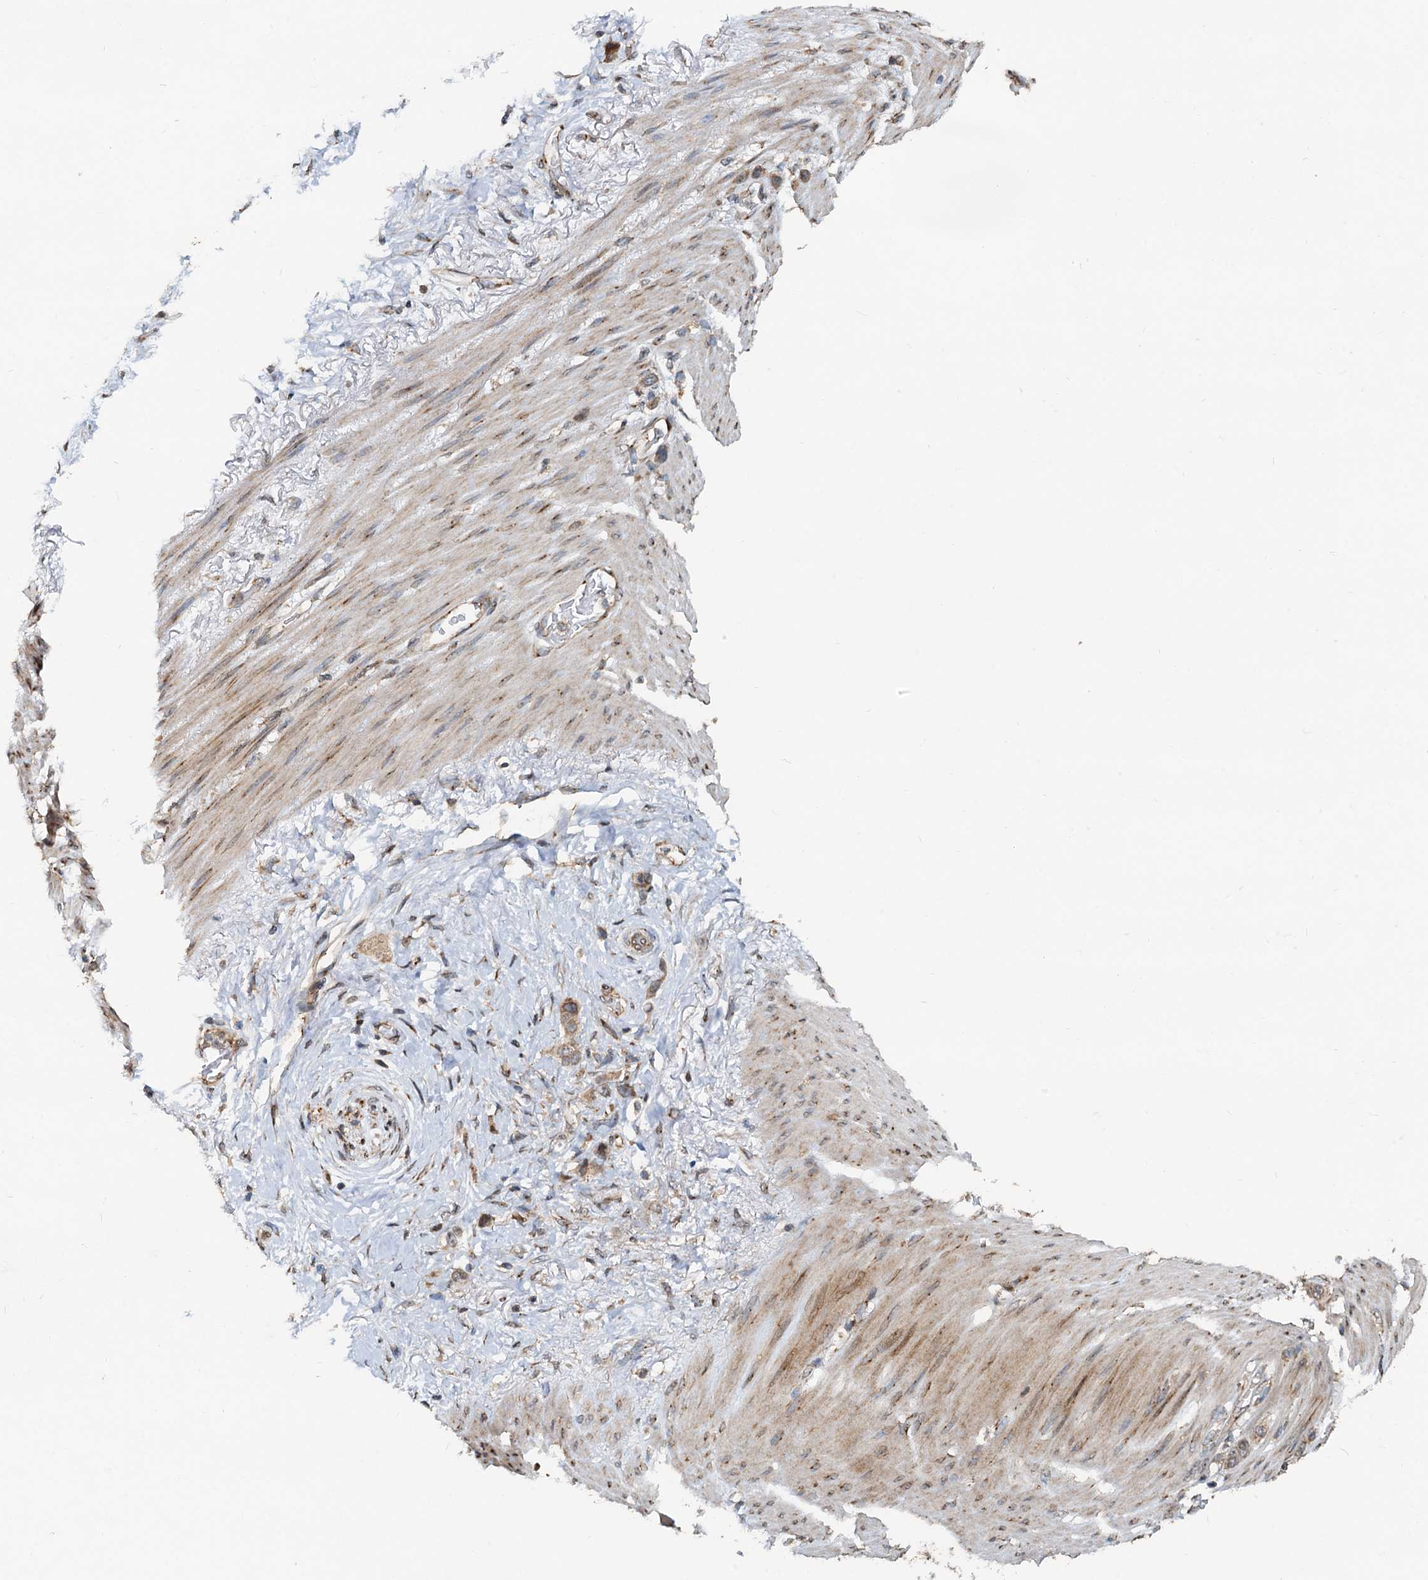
{"staining": {"intensity": "weak", "quantity": ">75%", "location": "cytoplasmic/membranous"}, "tissue": "stomach cancer", "cell_type": "Tumor cells", "image_type": "cancer", "snomed": [{"axis": "morphology", "description": "Adenocarcinoma, NOS"}, {"axis": "morphology", "description": "Adenocarcinoma, High grade"}, {"axis": "topography", "description": "Stomach, upper"}, {"axis": "topography", "description": "Stomach, lower"}], "caption": "Weak cytoplasmic/membranous staining for a protein is seen in approximately >75% of tumor cells of adenocarcinoma (high-grade) (stomach) using immunohistochemistry (IHC).", "gene": "CEP68", "patient": {"sex": "female", "age": 65}}